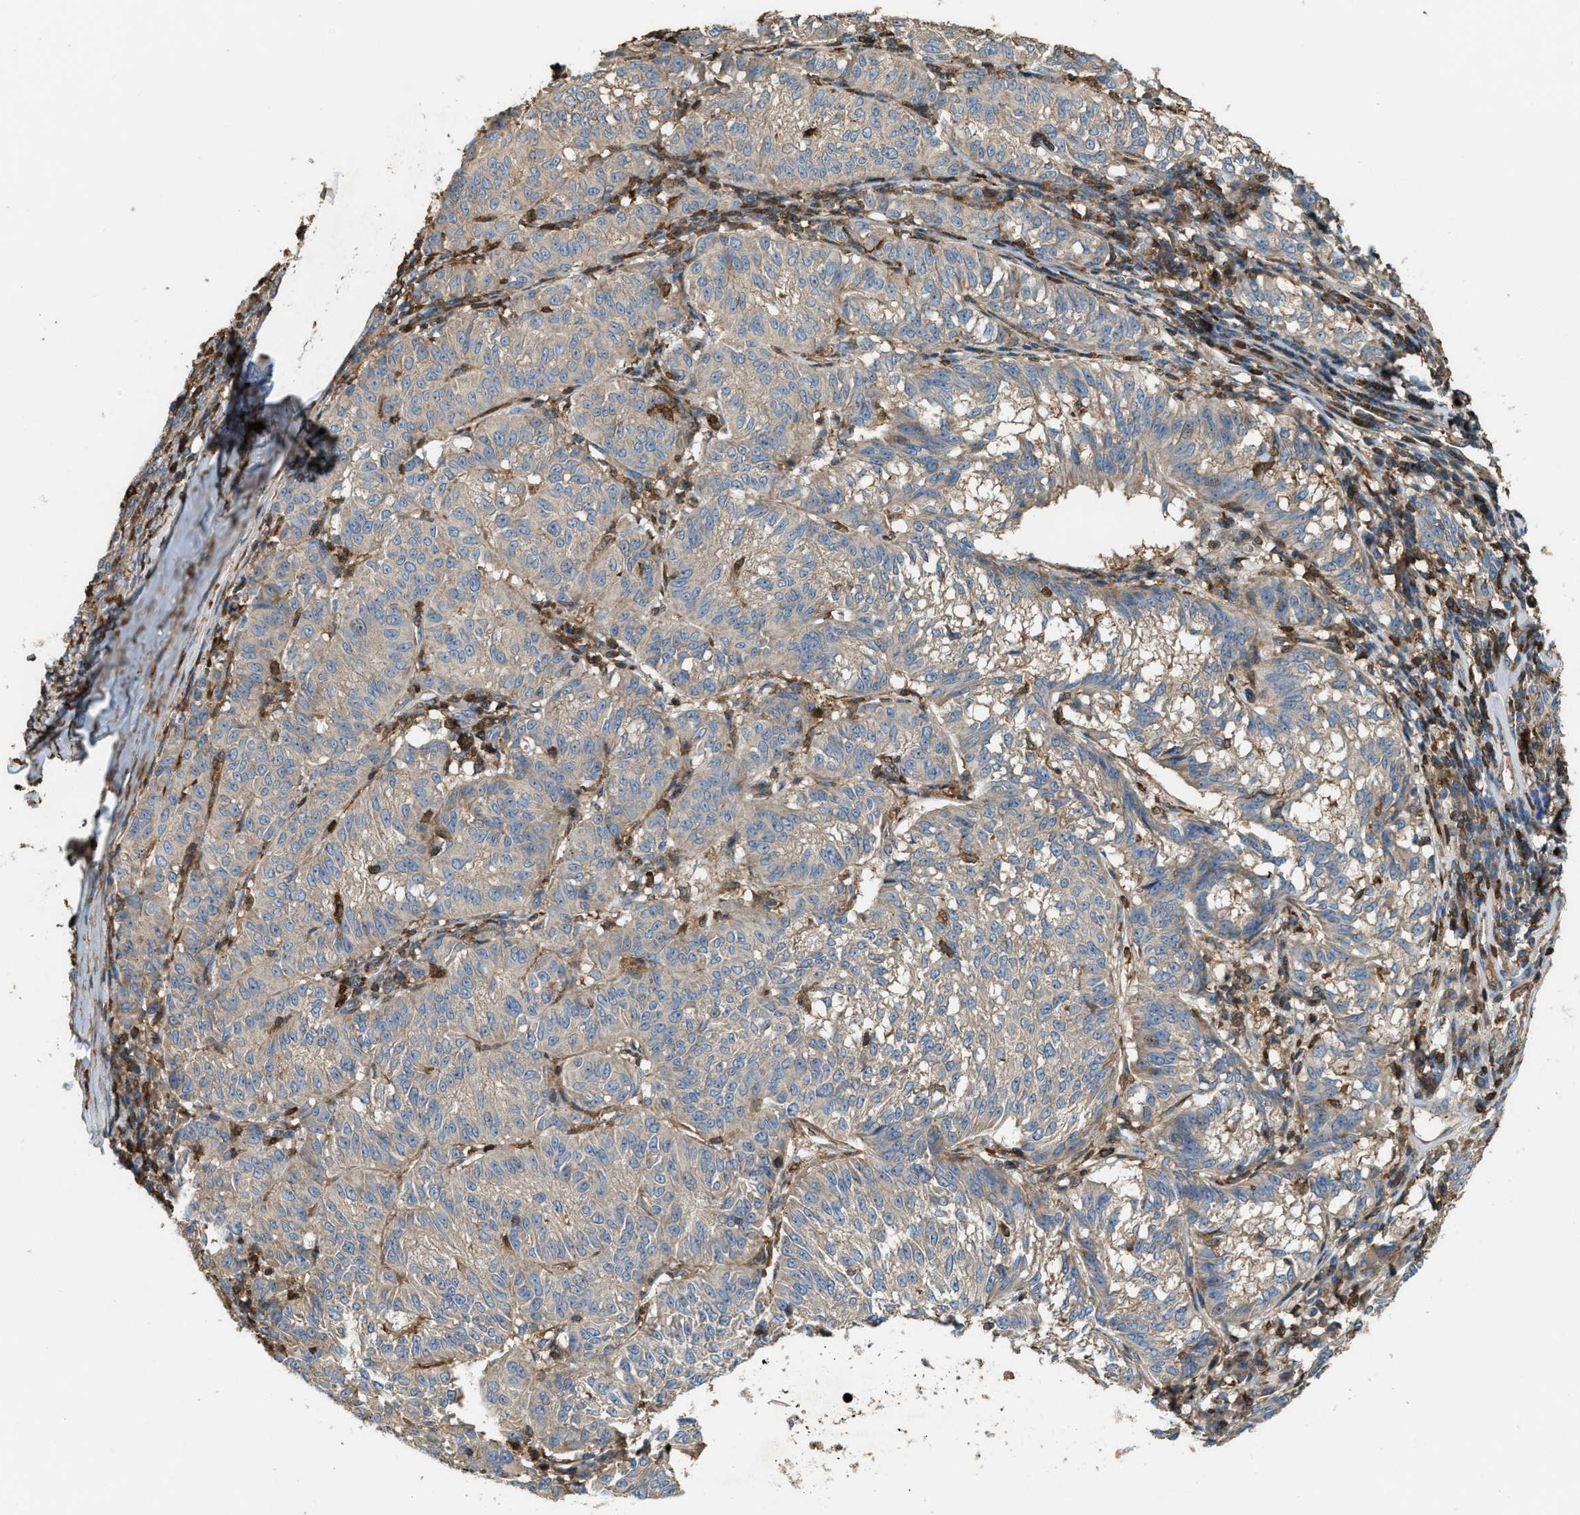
{"staining": {"intensity": "negative", "quantity": "none", "location": "none"}, "tissue": "melanoma", "cell_type": "Tumor cells", "image_type": "cancer", "snomed": [{"axis": "morphology", "description": "Malignant melanoma, NOS"}, {"axis": "topography", "description": "Skin"}], "caption": "This image is of melanoma stained with immunohistochemistry to label a protein in brown with the nuclei are counter-stained blue. There is no expression in tumor cells.", "gene": "SERPINB5", "patient": {"sex": "female", "age": 72}}